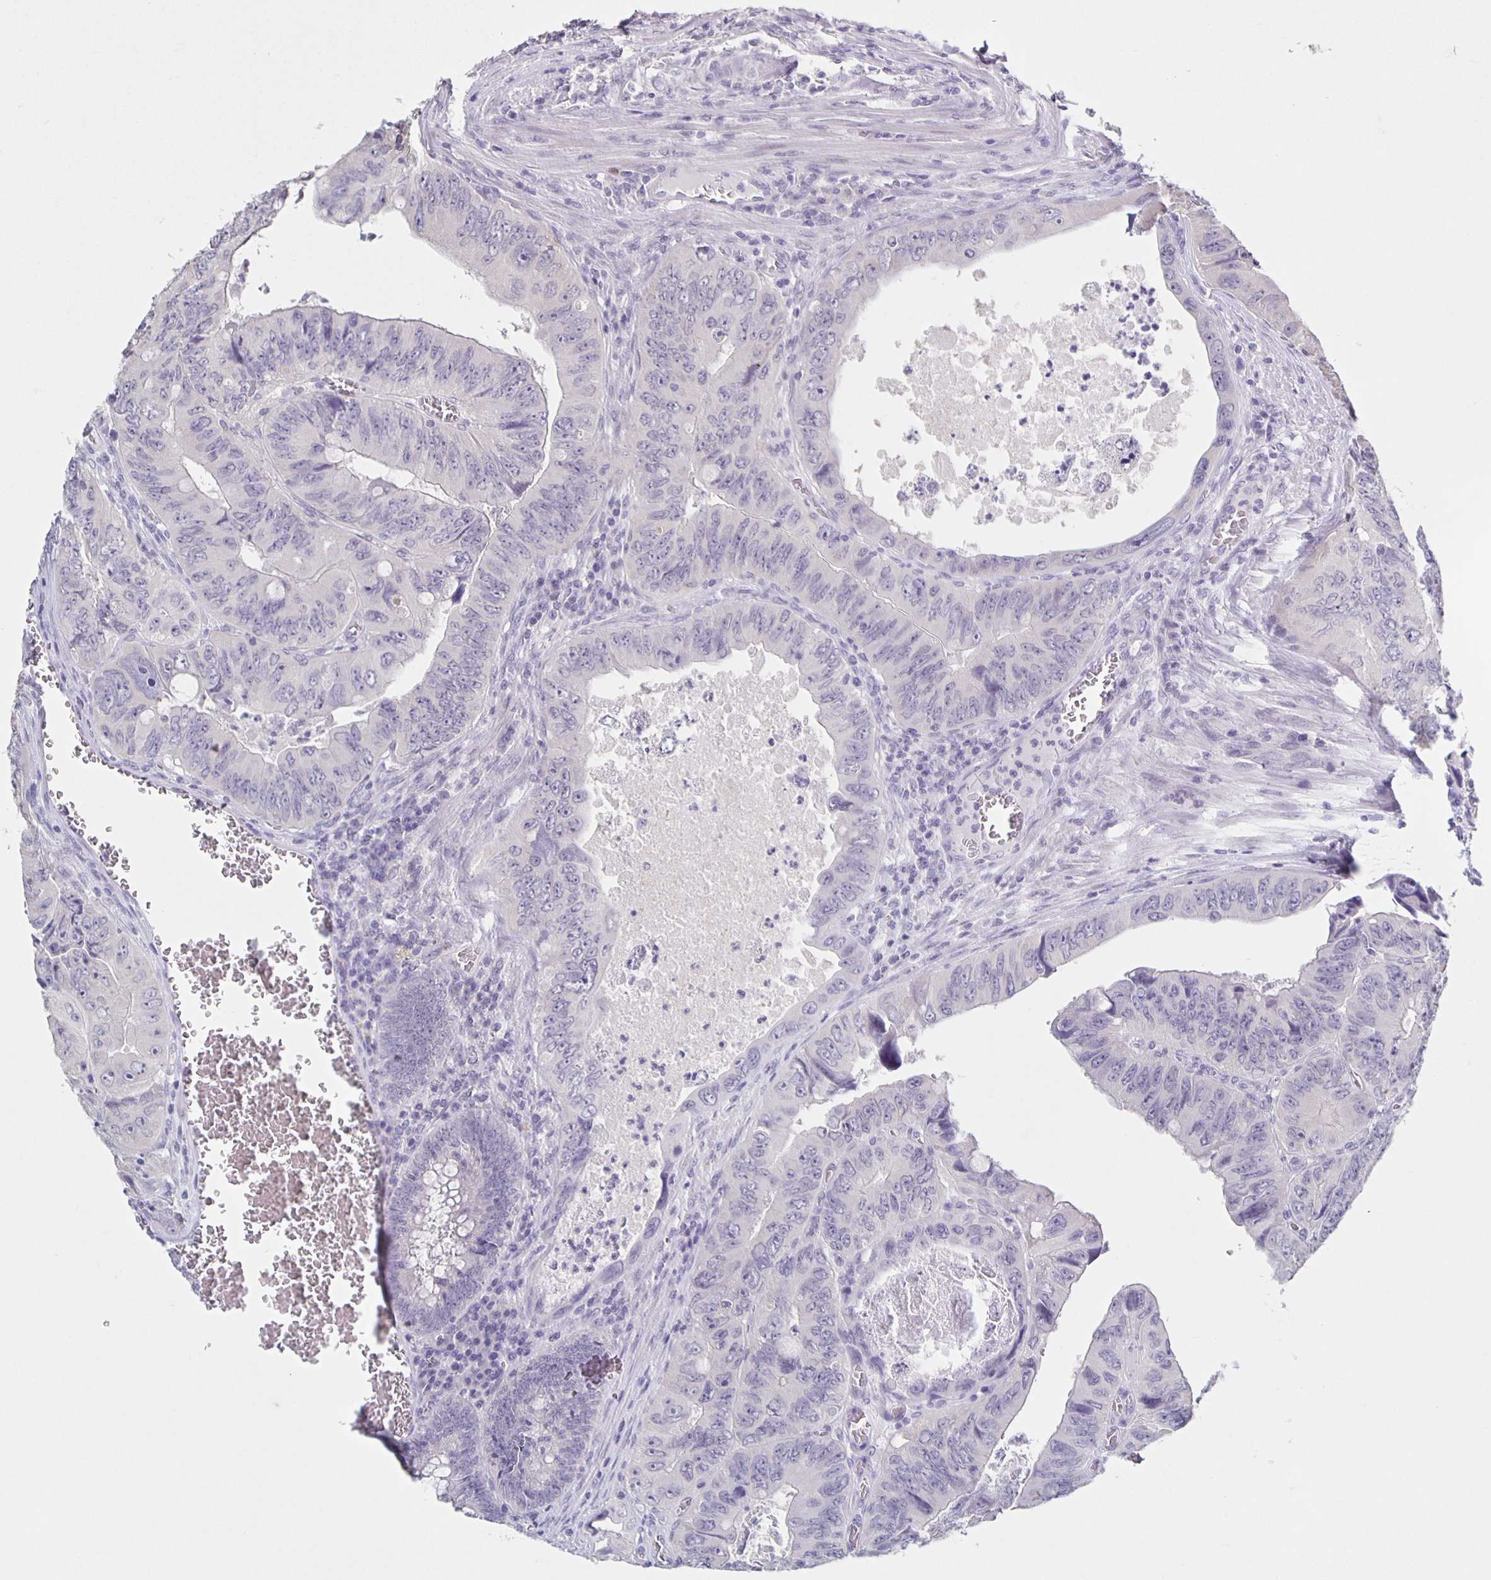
{"staining": {"intensity": "negative", "quantity": "none", "location": "none"}, "tissue": "colorectal cancer", "cell_type": "Tumor cells", "image_type": "cancer", "snomed": [{"axis": "morphology", "description": "Adenocarcinoma, NOS"}, {"axis": "topography", "description": "Colon"}], "caption": "An IHC histopathology image of colorectal cancer is shown. There is no staining in tumor cells of colorectal cancer. (DAB IHC, high magnification).", "gene": "CARNS1", "patient": {"sex": "female", "age": 84}}